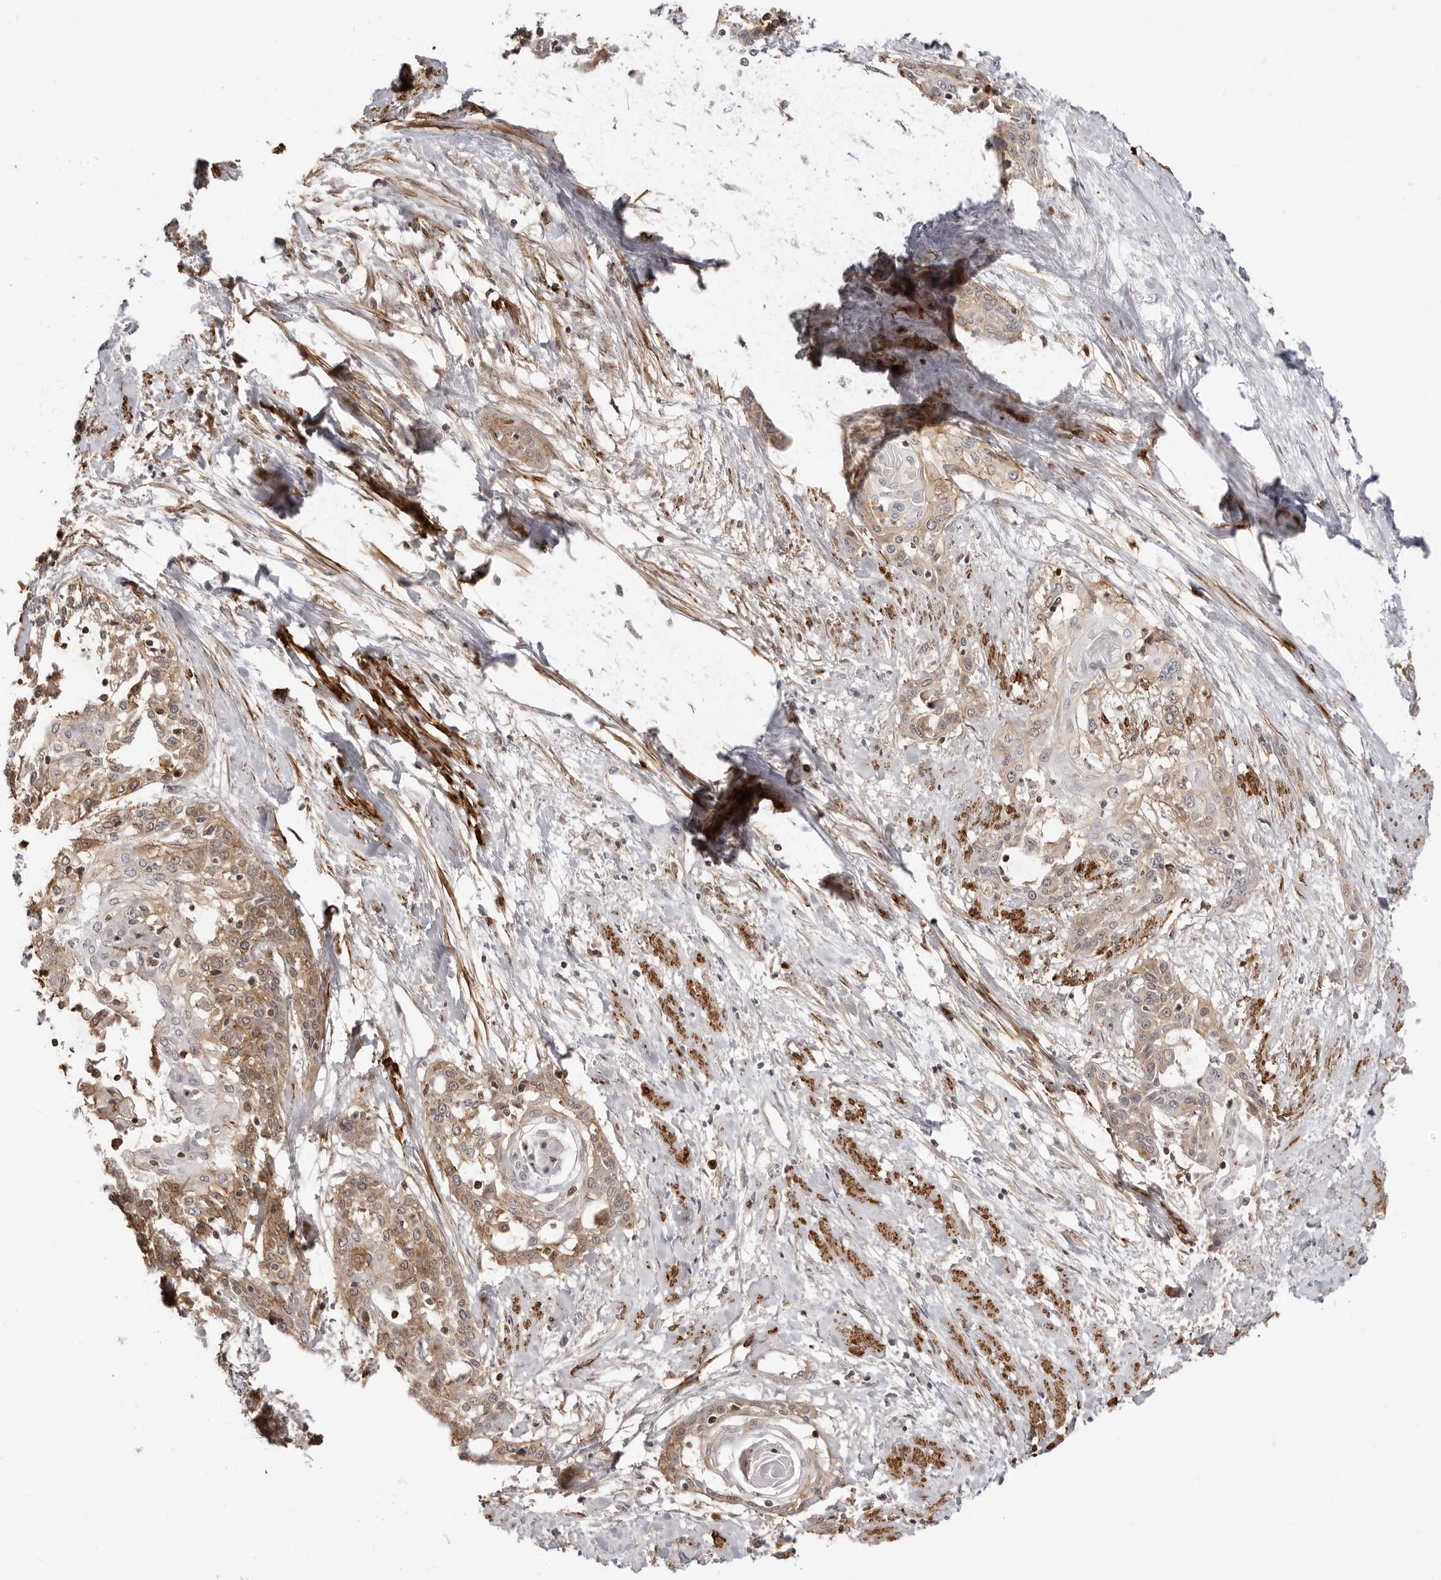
{"staining": {"intensity": "moderate", "quantity": "25%-75%", "location": "cytoplasmic/membranous"}, "tissue": "cervical cancer", "cell_type": "Tumor cells", "image_type": "cancer", "snomed": [{"axis": "morphology", "description": "Squamous cell carcinoma, NOS"}, {"axis": "topography", "description": "Cervix"}], "caption": "Cervical cancer (squamous cell carcinoma) stained for a protein shows moderate cytoplasmic/membranous positivity in tumor cells.", "gene": "UNK", "patient": {"sex": "female", "age": 57}}